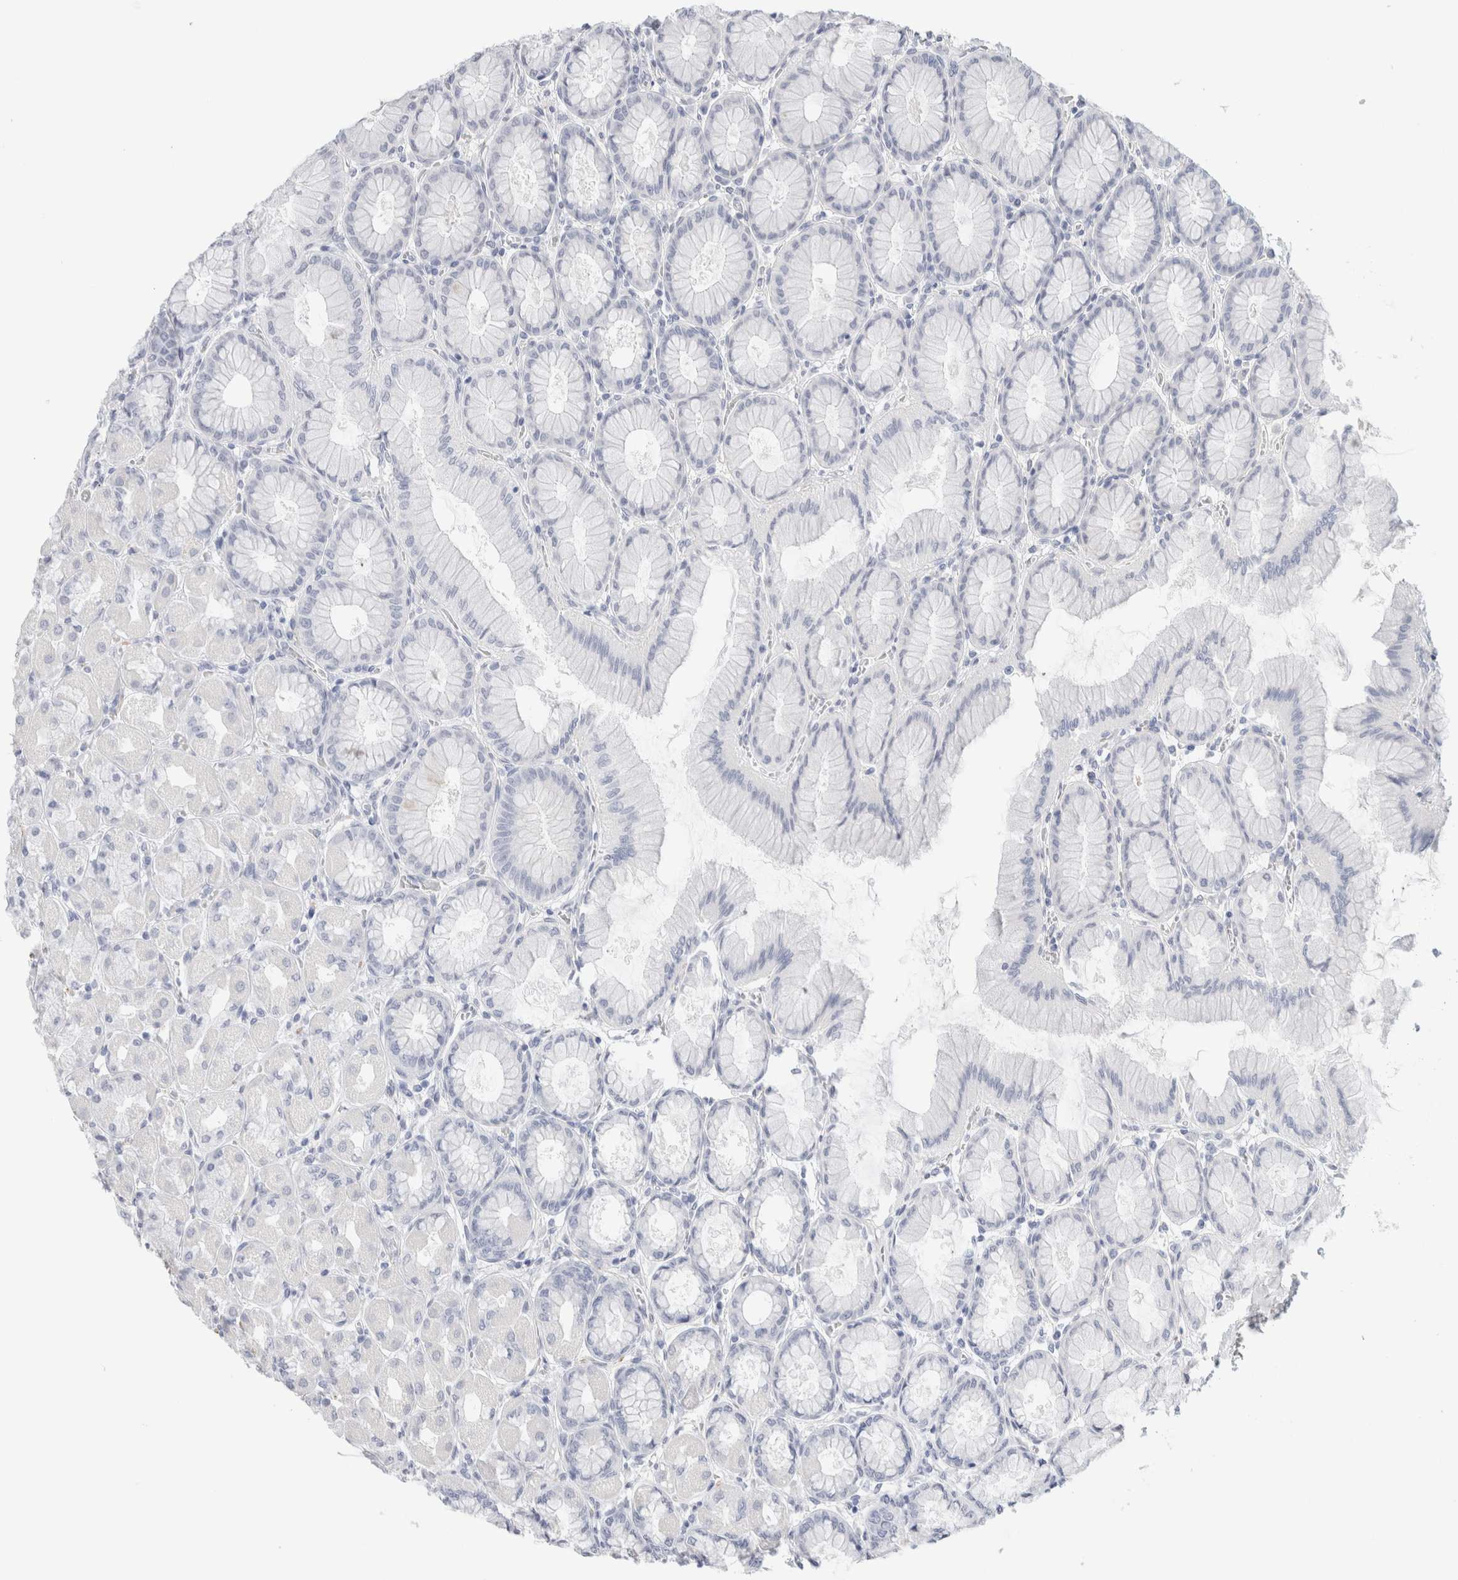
{"staining": {"intensity": "negative", "quantity": "none", "location": "none"}, "tissue": "stomach", "cell_type": "Glandular cells", "image_type": "normal", "snomed": [{"axis": "morphology", "description": "Normal tissue, NOS"}, {"axis": "topography", "description": "Stomach, upper"}], "caption": "This is an IHC image of normal stomach. There is no positivity in glandular cells.", "gene": "RTN4", "patient": {"sex": "female", "age": 56}}